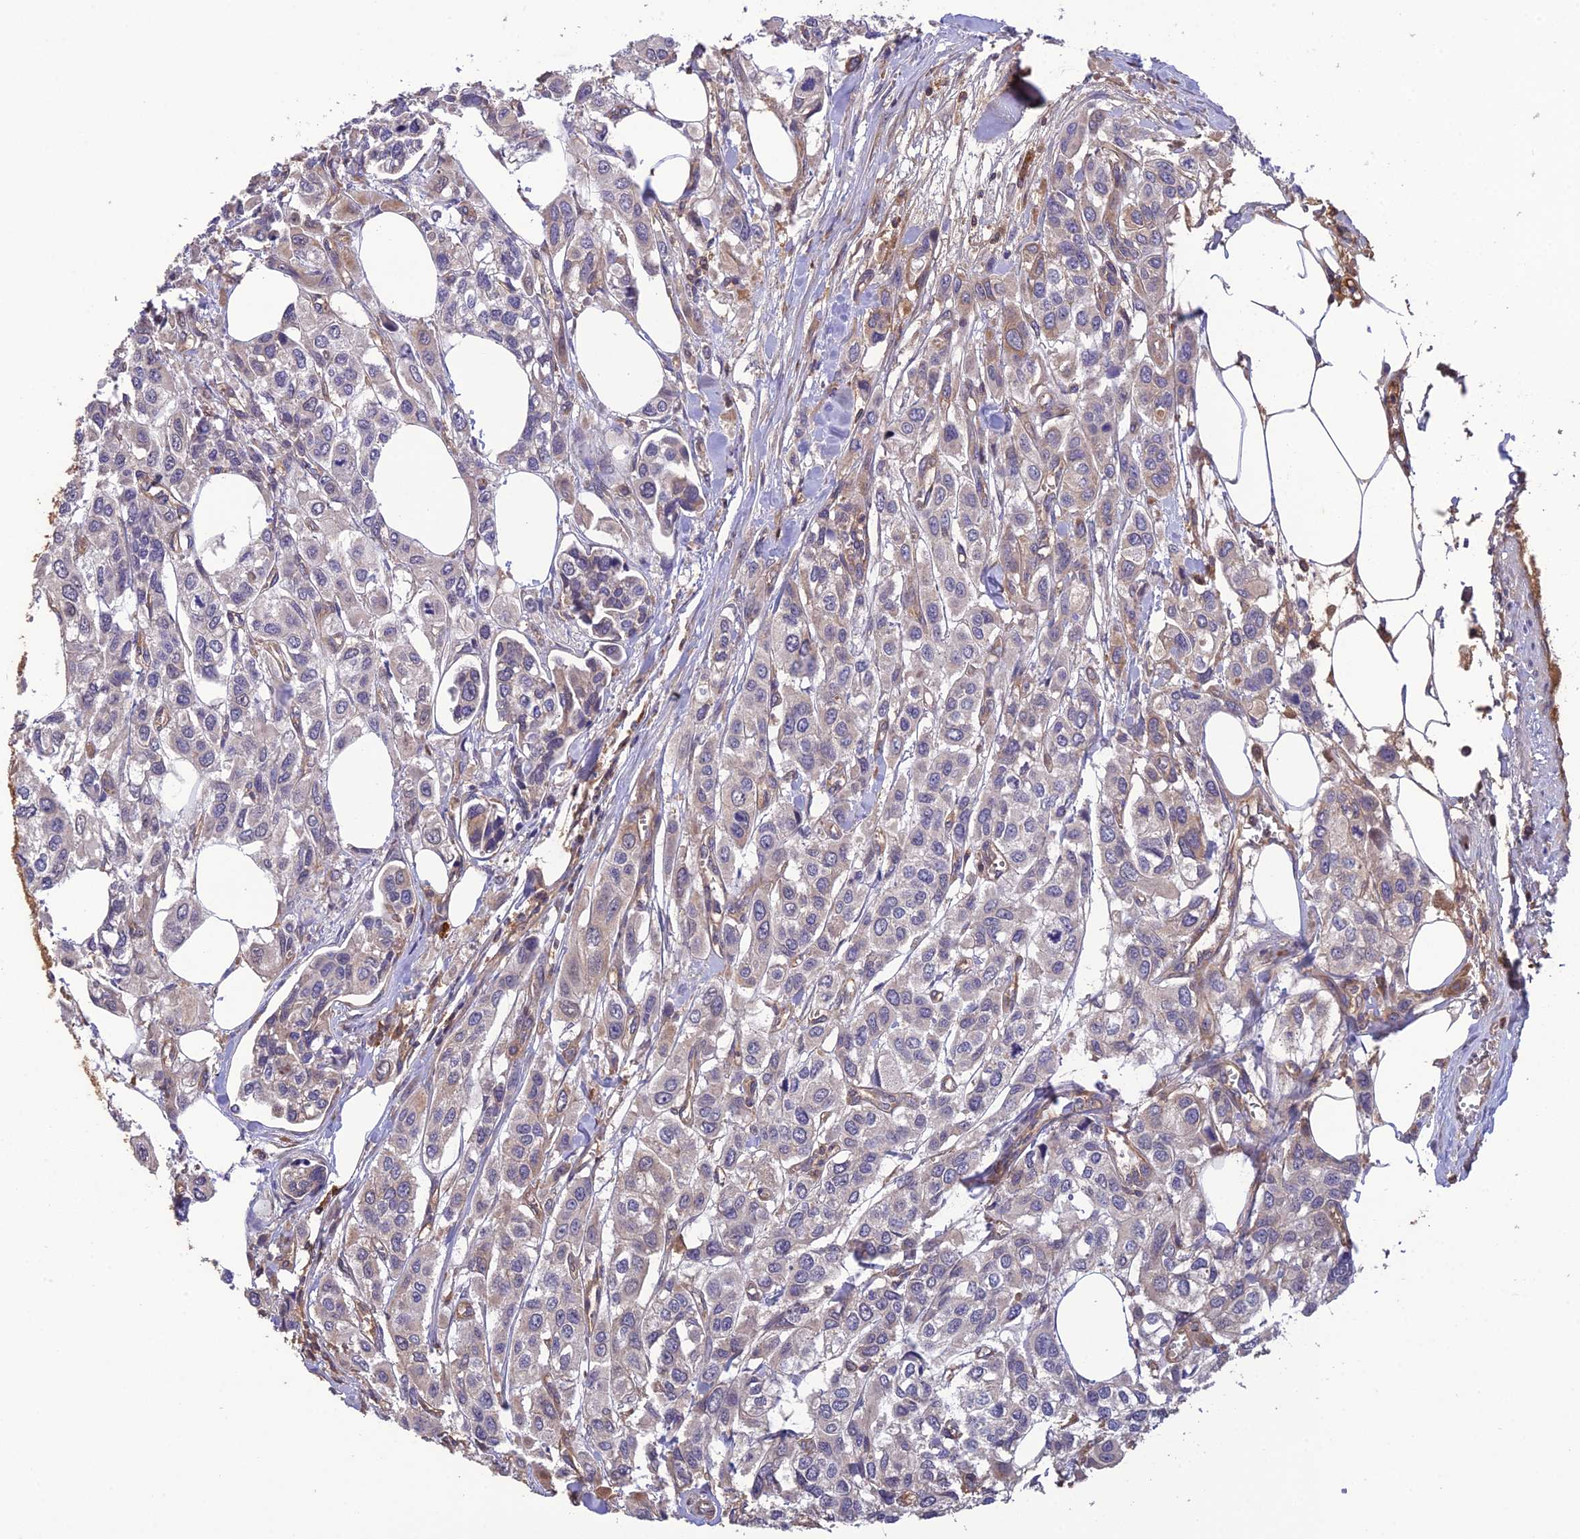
{"staining": {"intensity": "weak", "quantity": "<25%", "location": "cytoplasmic/membranous"}, "tissue": "urothelial cancer", "cell_type": "Tumor cells", "image_type": "cancer", "snomed": [{"axis": "morphology", "description": "Urothelial carcinoma, High grade"}, {"axis": "topography", "description": "Urinary bladder"}], "caption": "Immunohistochemistry (IHC) of human urothelial carcinoma (high-grade) demonstrates no positivity in tumor cells.", "gene": "MIOS", "patient": {"sex": "male", "age": 67}}